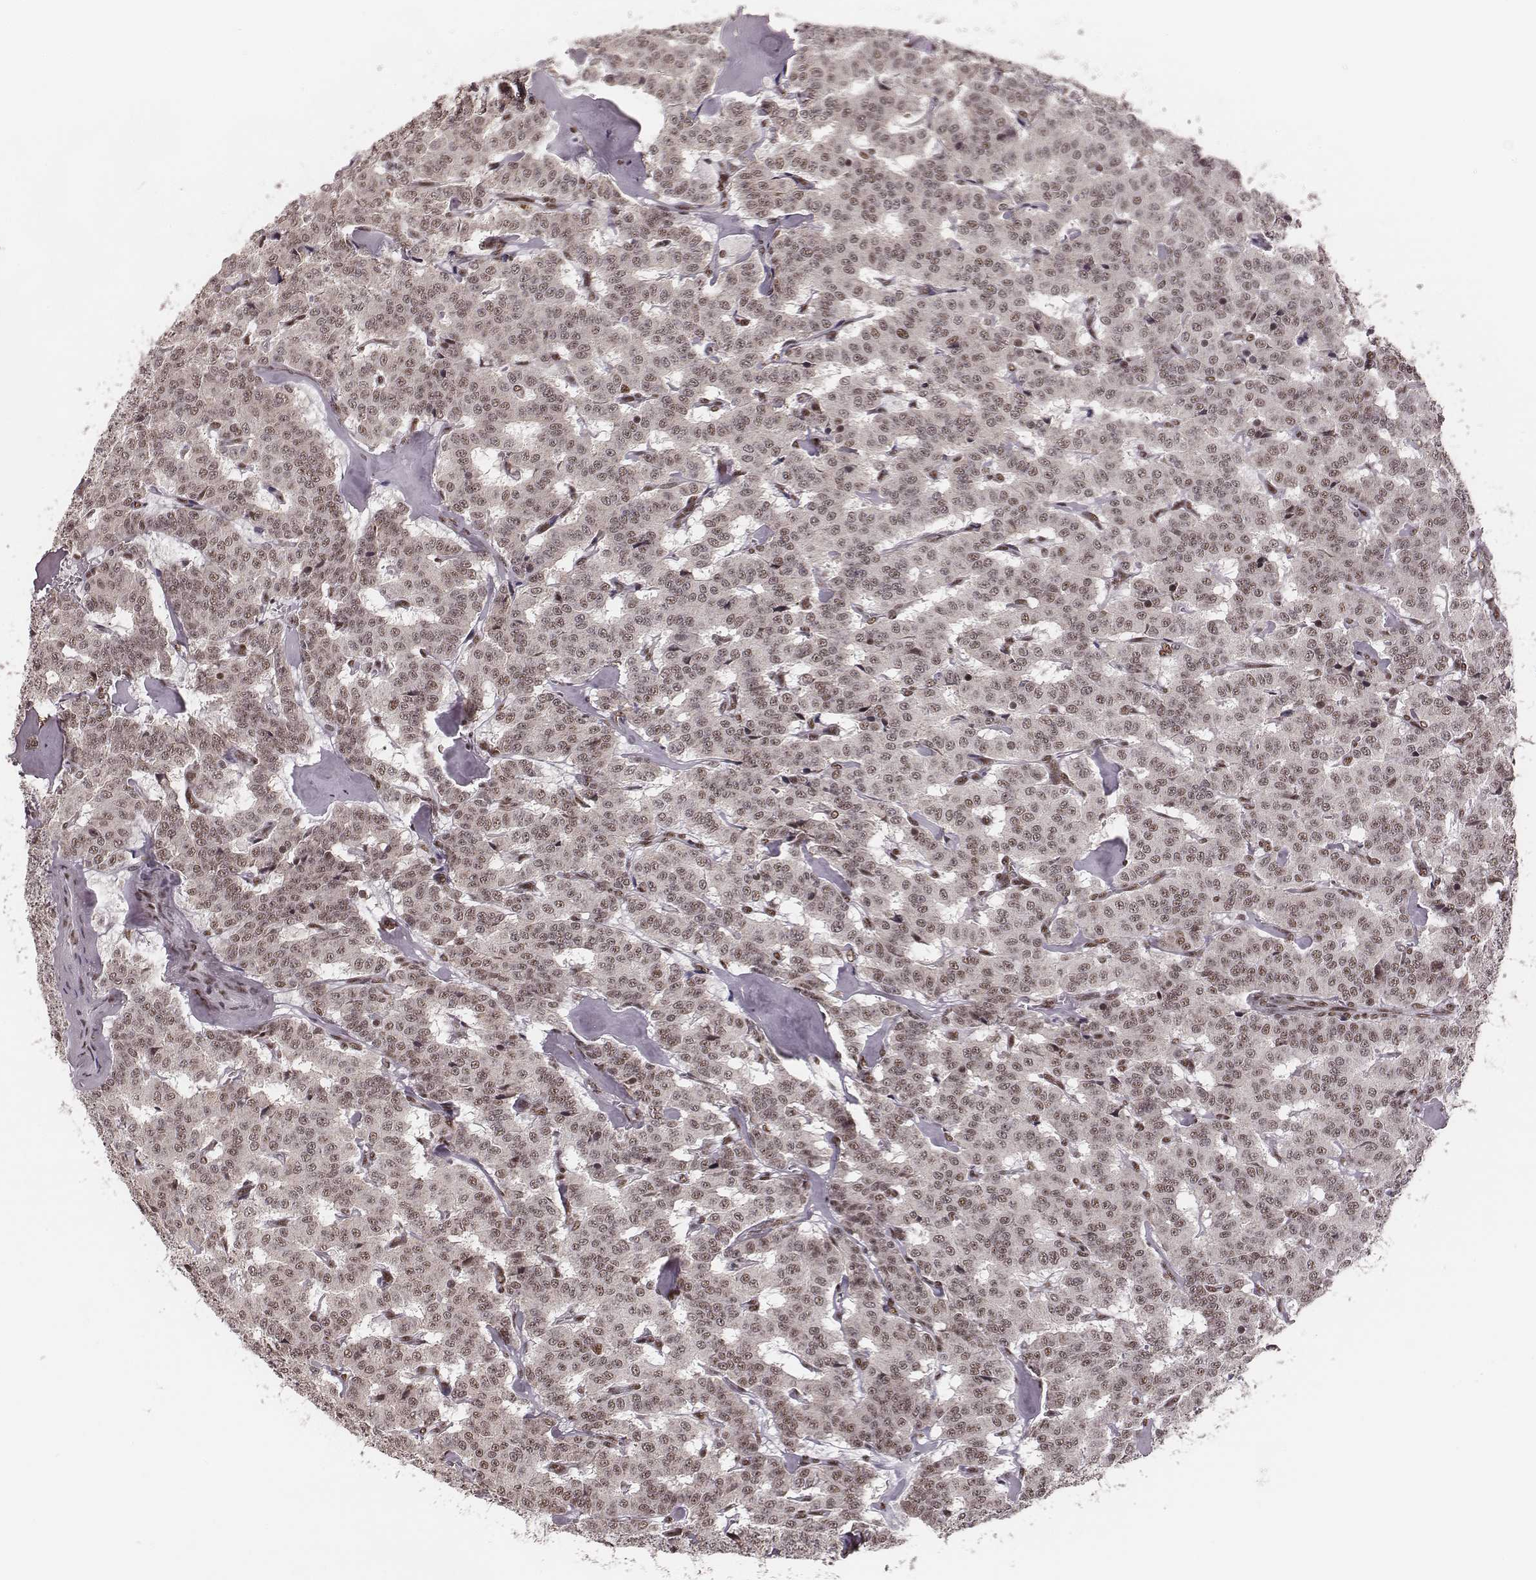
{"staining": {"intensity": "weak", "quantity": ">75%", "location": "nuclear"}, "tissue": "carcinoid", "cell_type": "Tumor cells", "image_type": "cancer", "snomed": [{"axis": "morphology", "description": "Carcinoid, malignant, NOS"}, {"axis": "topography", "description": "Lung"}], "caption": "Immunohistochemistry staining of malignant carcinoid, which shows low levels of weak nuclear expression in approximately >75% of tumor cells indicating weak nuclear protein positivity. The staining was performed using DAB (3,3'-diaminobenzidine) (brown) for protein detection and nuclei were counterstained in hematoxylin (blue).", "gene": "LUC7L", "patient": {"sex": "female", "age": 46}}